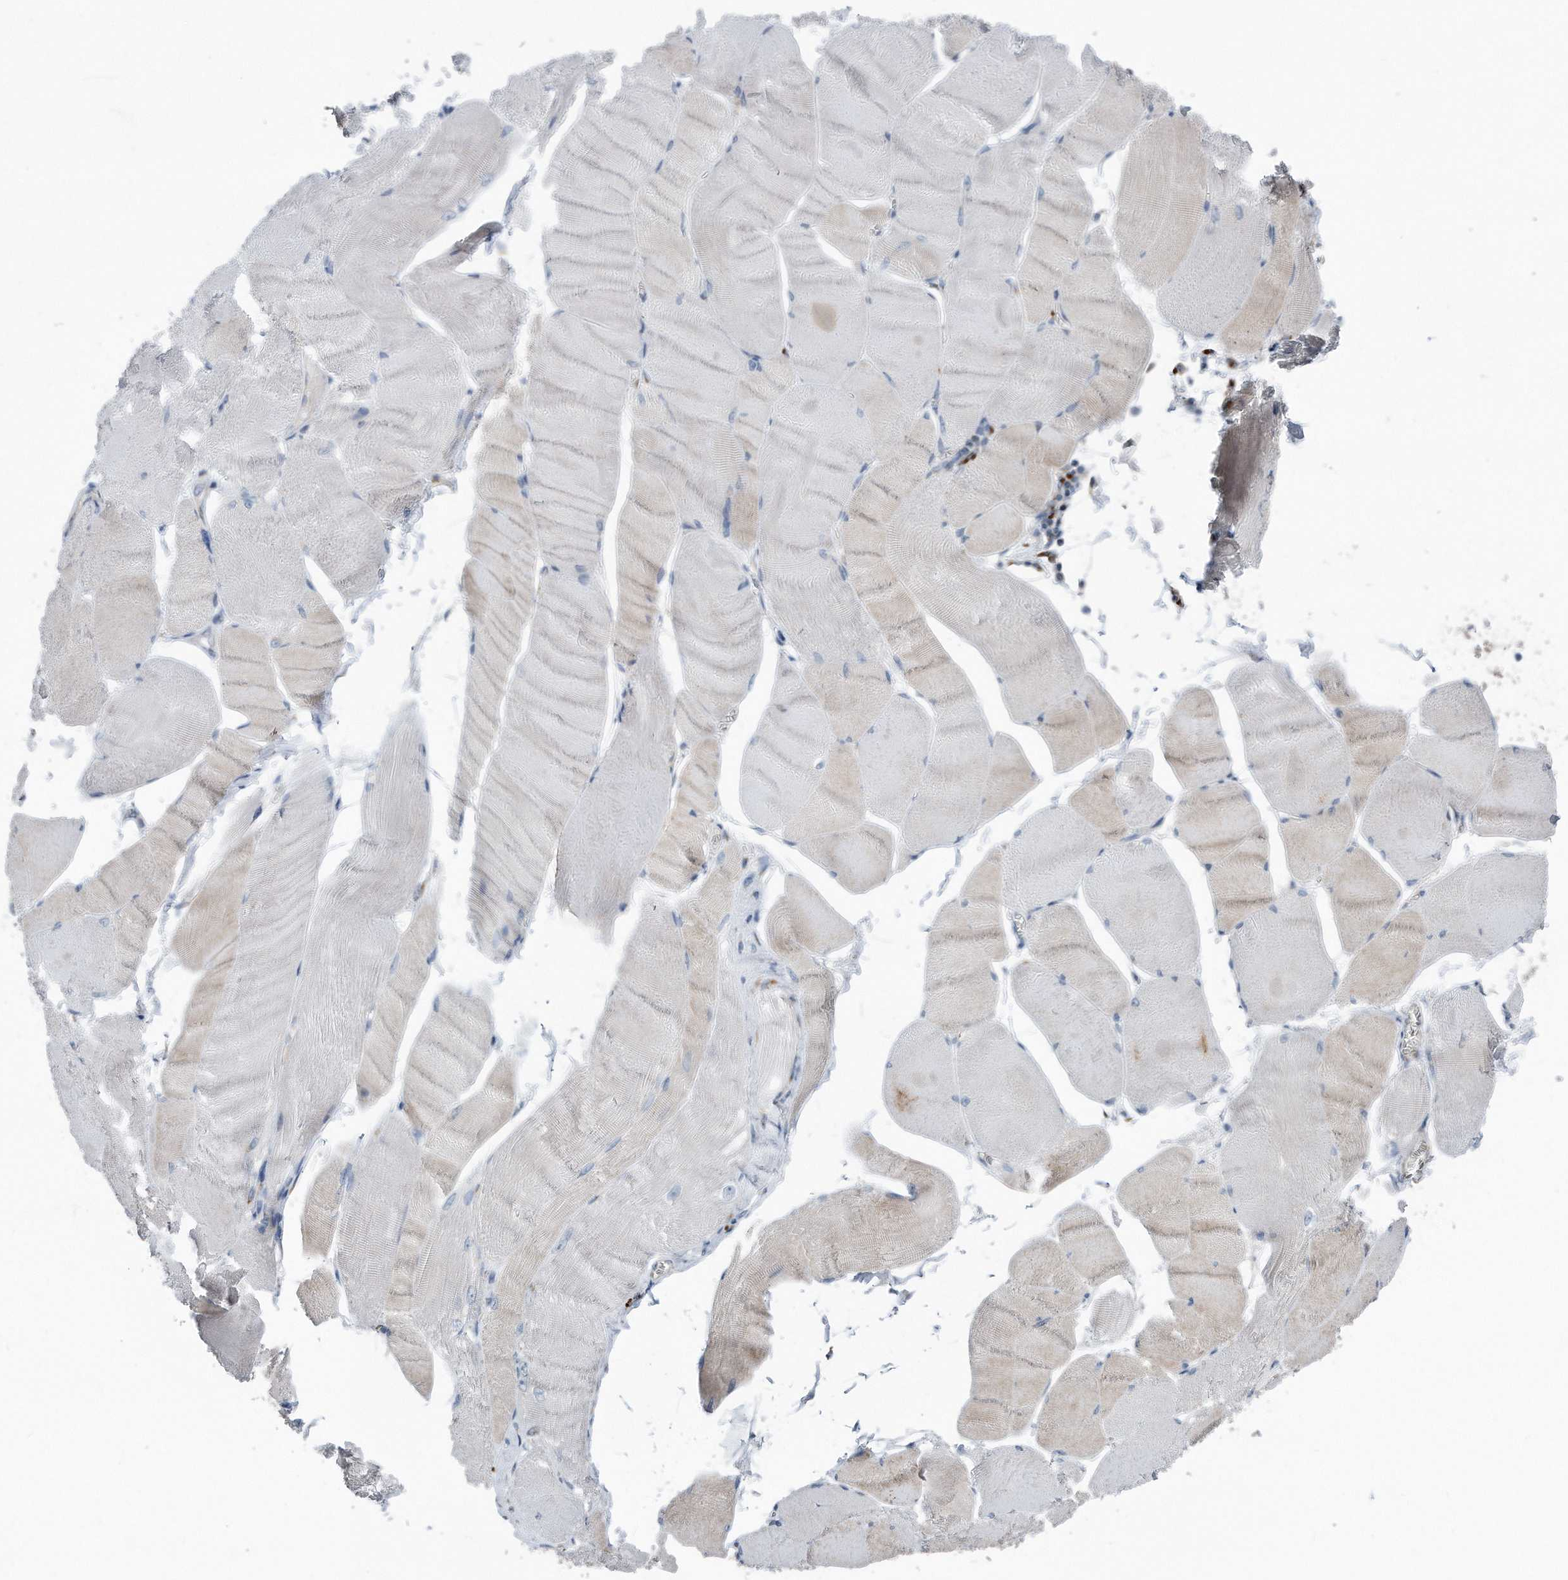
{"staining": {"intensity": "weak", "quantity": "<25%", "location": "cytoplasmic/membranous"}, "tissue": "skeletal muscle", "cell_type": "Myocytes", "image_type": "normal", "snomed": [{"axis": "morphology", "description": "Normal tissue, NOS"}, {"axis": "morphology", "description": "Basal cell carcinoma"}, {"axis": "topography", "description": "Skeletal muscle"}], "caption": "Immunohistochemistry histopathology image of benign skeletal muscle: human skeletal muscle stained with DAB exhibits no significant protein positivity in myocytes. (DAB immunohistochemistry visualized using brightfield microscopy, high magnification).", "gene": "ZNF772", "patient": {"sex": "female", "age": 64}}